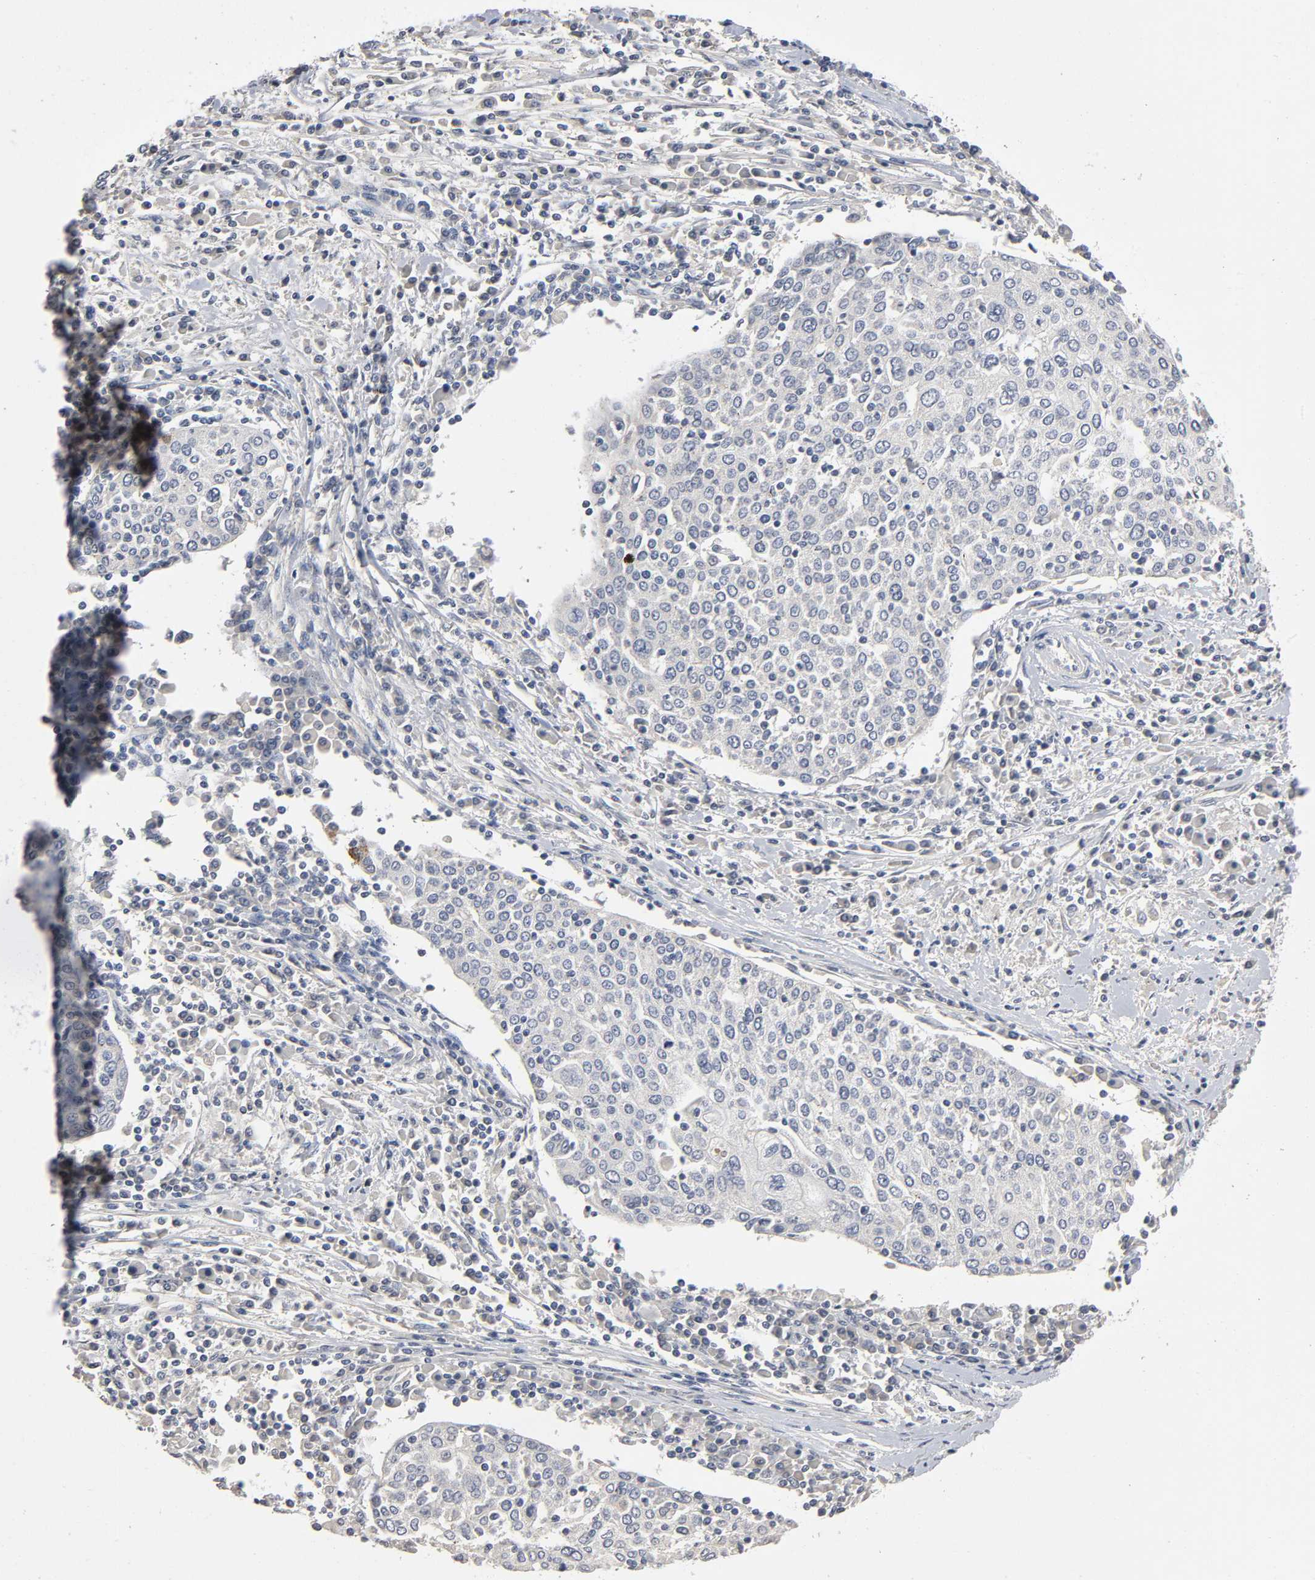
{"staining": {"intensity": "negative", "quantity": "none", "location": "none"}, "tissue": "cervical cancer", "cell_type": "Tumor cells", "image_type": "cancer", "snomed": [{"axis": "morphology", "description": "Squamous cell carcinoma, NOS"}, {"axis": "topography", "description": "Cervix"}], "caption": "This histopathology image is of cervical cancer (squamous cell carcinoma) stained with immunohistochemistry to label a protein in brown with the nuclei are counter-stained blue. There is no staining in tumor cells.", "gene": "SLC10A2", "patient": {"sex": "female", "age": 40}}